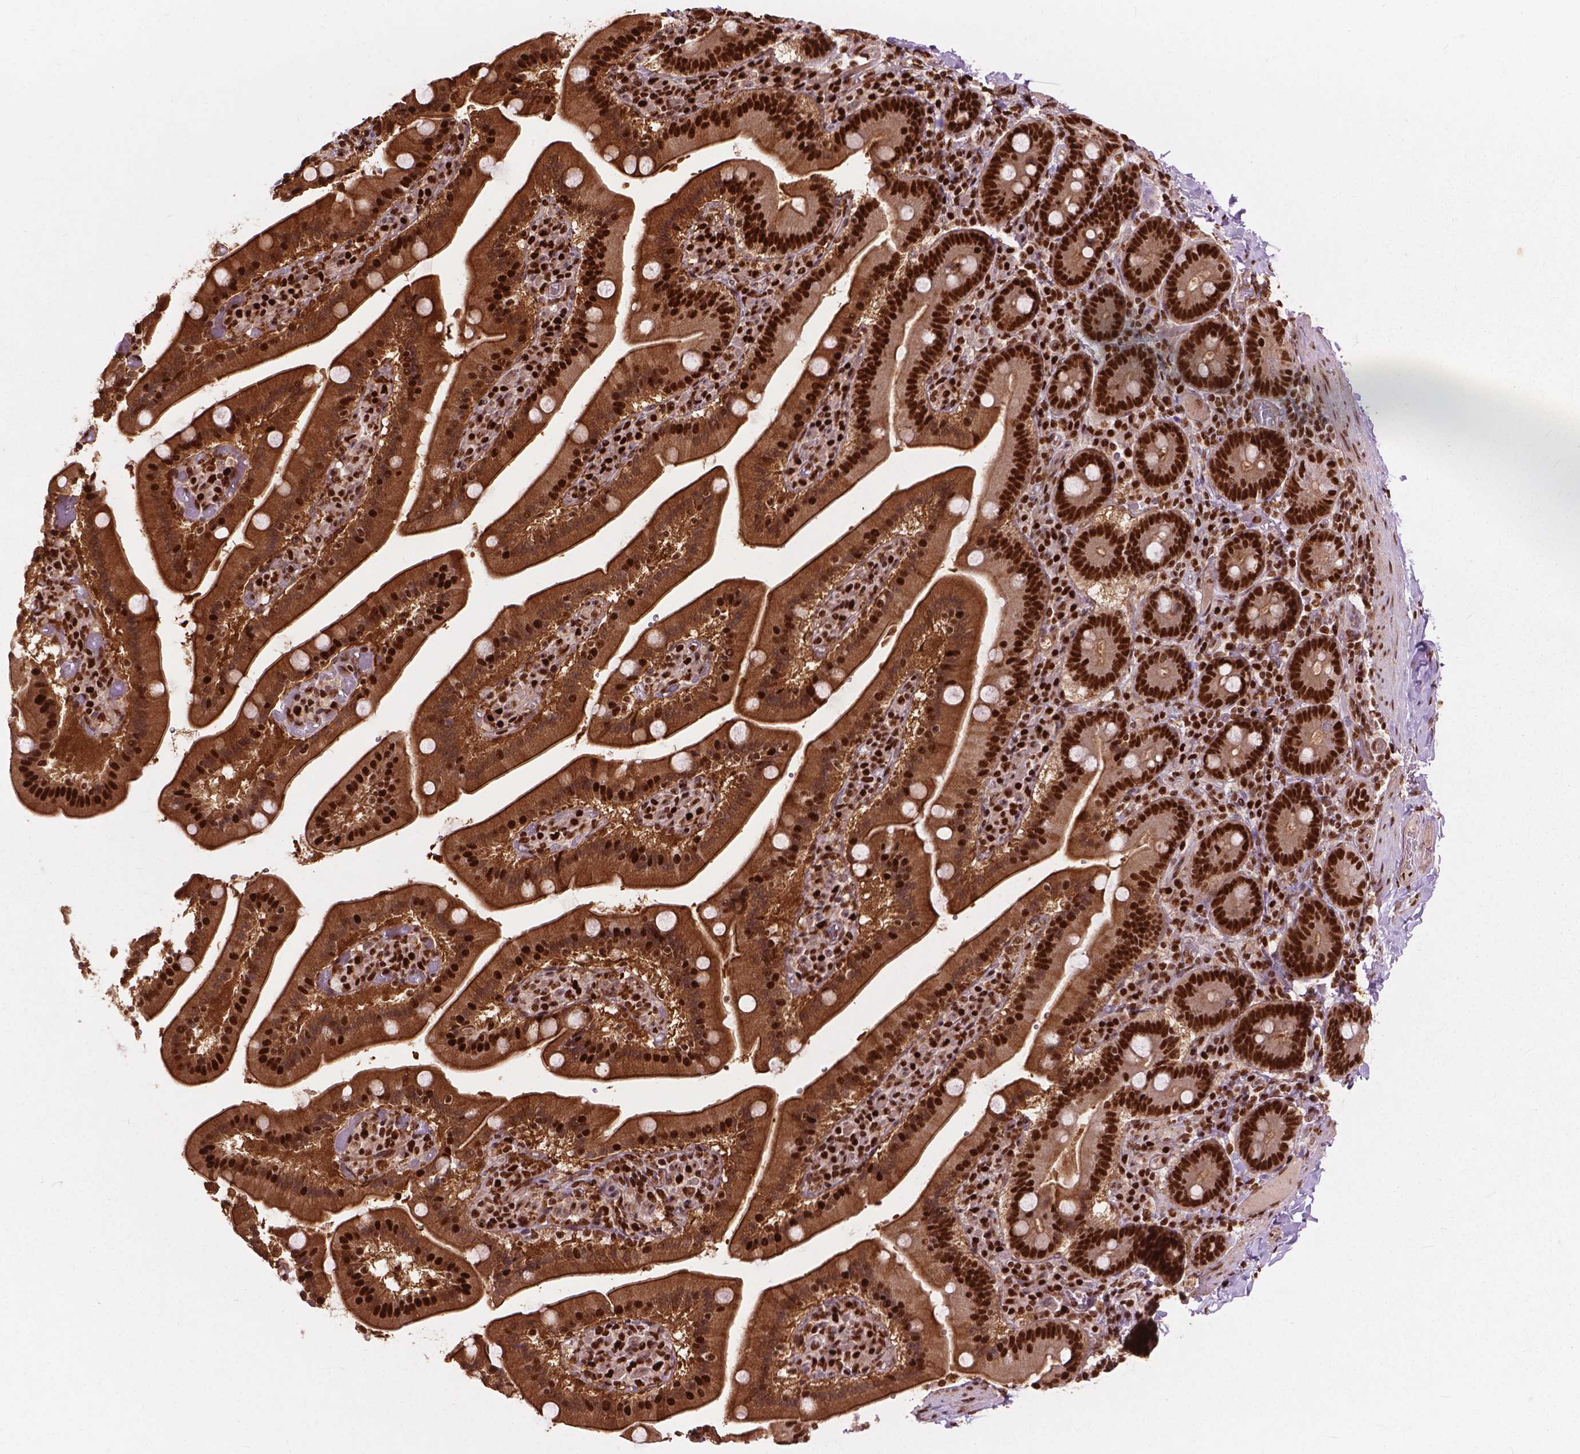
{"staining": {"intensity": "strong", "quantity": ">75%", "location": "cytoplasmic/membranous,nuclear"}, "tissue": "duodenum", "cell_type": "Glandular cells", "image_type": "normal", "snomed": [{"axis": "morphology", "description": "Normal tissue, NOS"}, {"axis": "topography", "description": "Duodenum"}], "caption": "Strong cytoplasmic/membranous,nuclear protein expression is identified in about >75% of glandular cells in duodenum. Using DAB (brown) and hematoxylin (blue) stains, captured at high magnification using brightfield microscopy.", "gene": "ANP32A", "patient": {"sex": "female", "age": 62}}